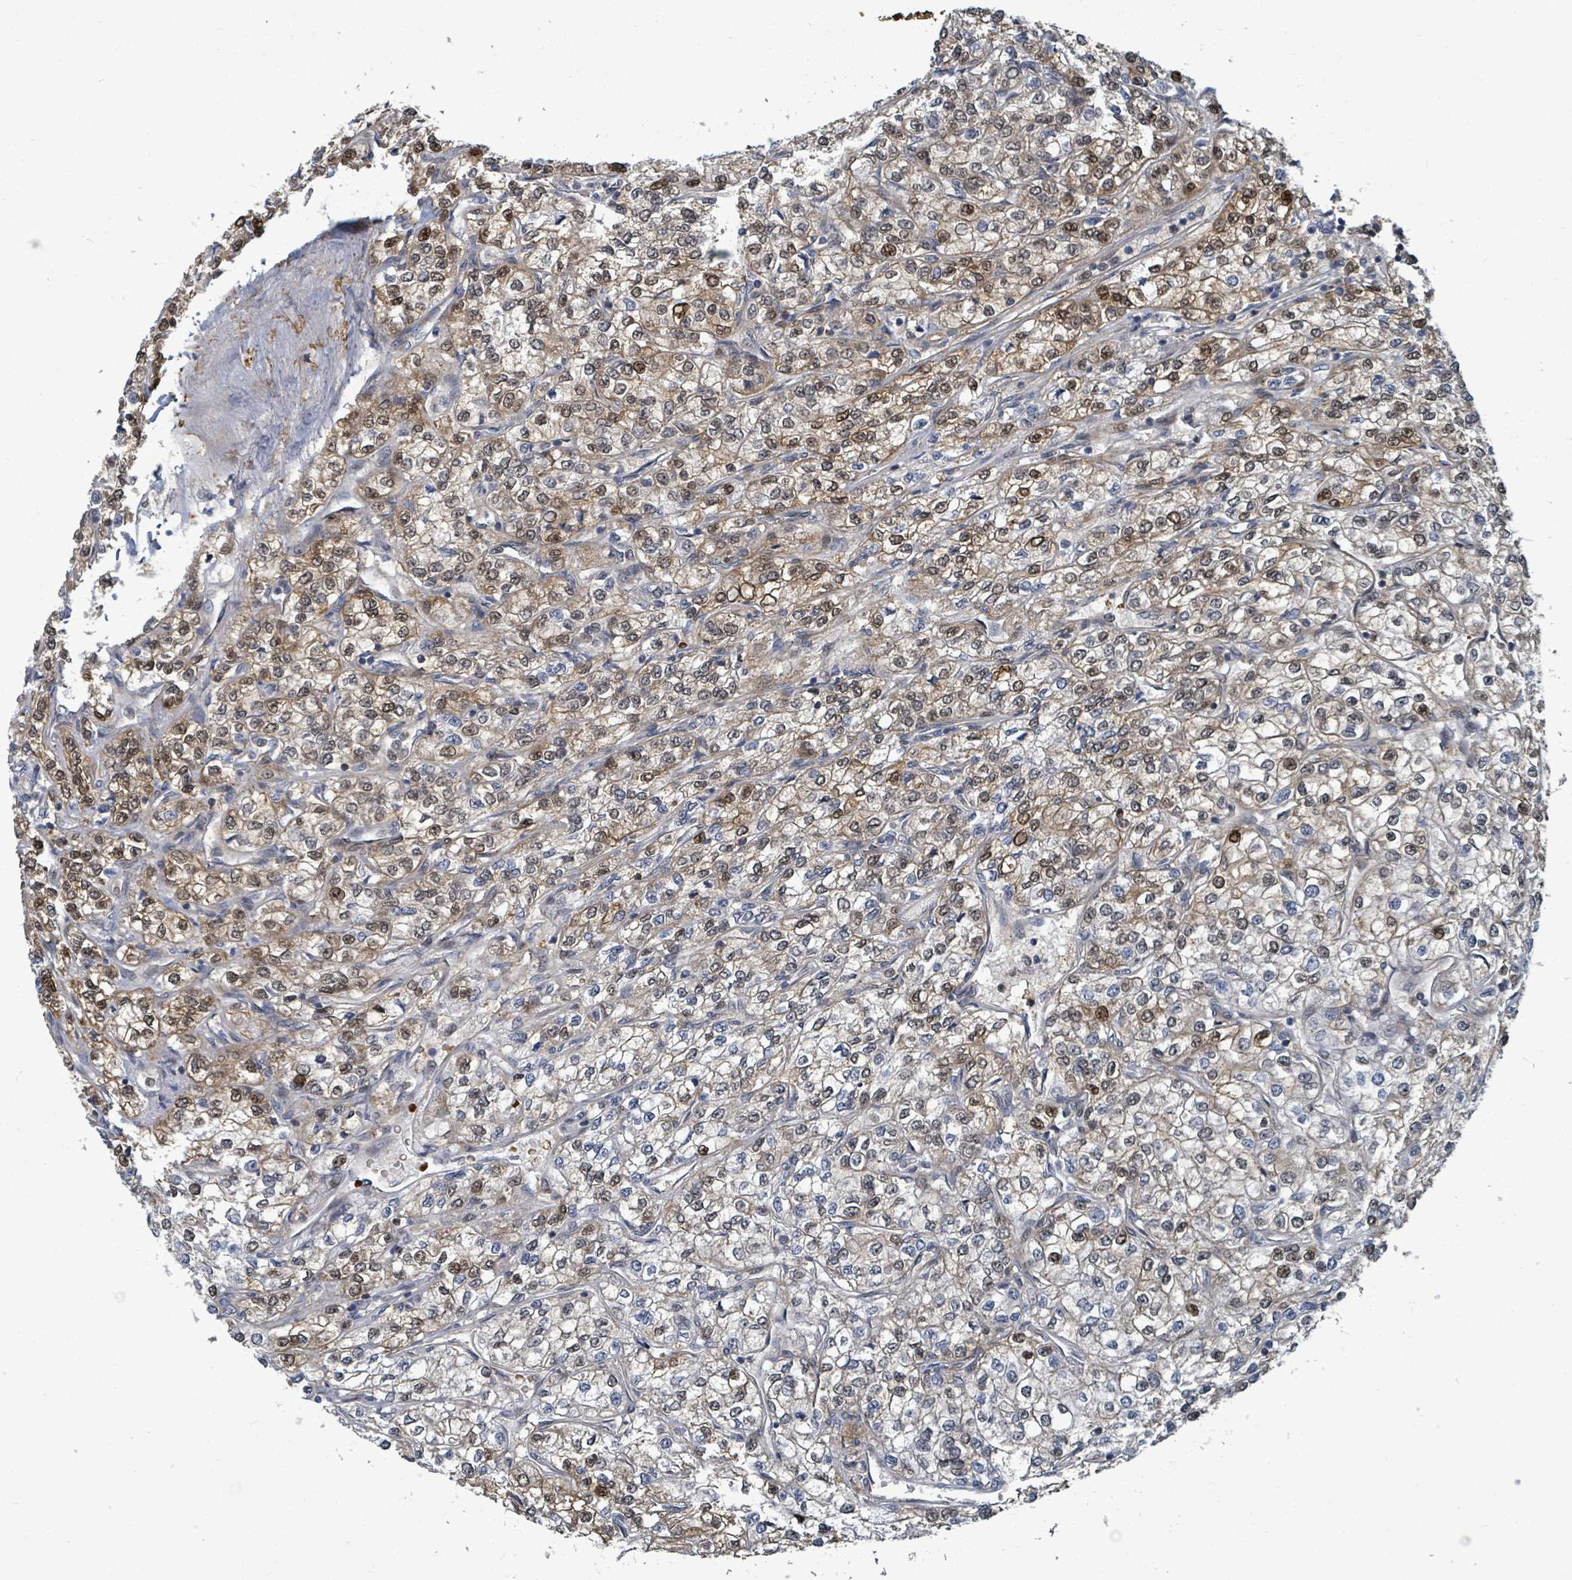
{"staining": {"intensity": "strong", "quantity": "25%-75%", "location": "cytoplasmic/membranous,nuclear"}, "tissue": "renal cancer", "cell_type": "Tumor cells", "image_type": "cancer", "snomed": [{"axis": "morphology", "description": "Adenocarcinoma, NOS"}, {"axis": "topography", "description": "Kidney"}], "caption": "Strong cytoplasmic/membranous and nuclear positivity is present in about 25%-75% of tumor cells in renal adenocarcinoma.", "gene": "TRDMT1", "patient": {"sex": "male", "age": 80}}